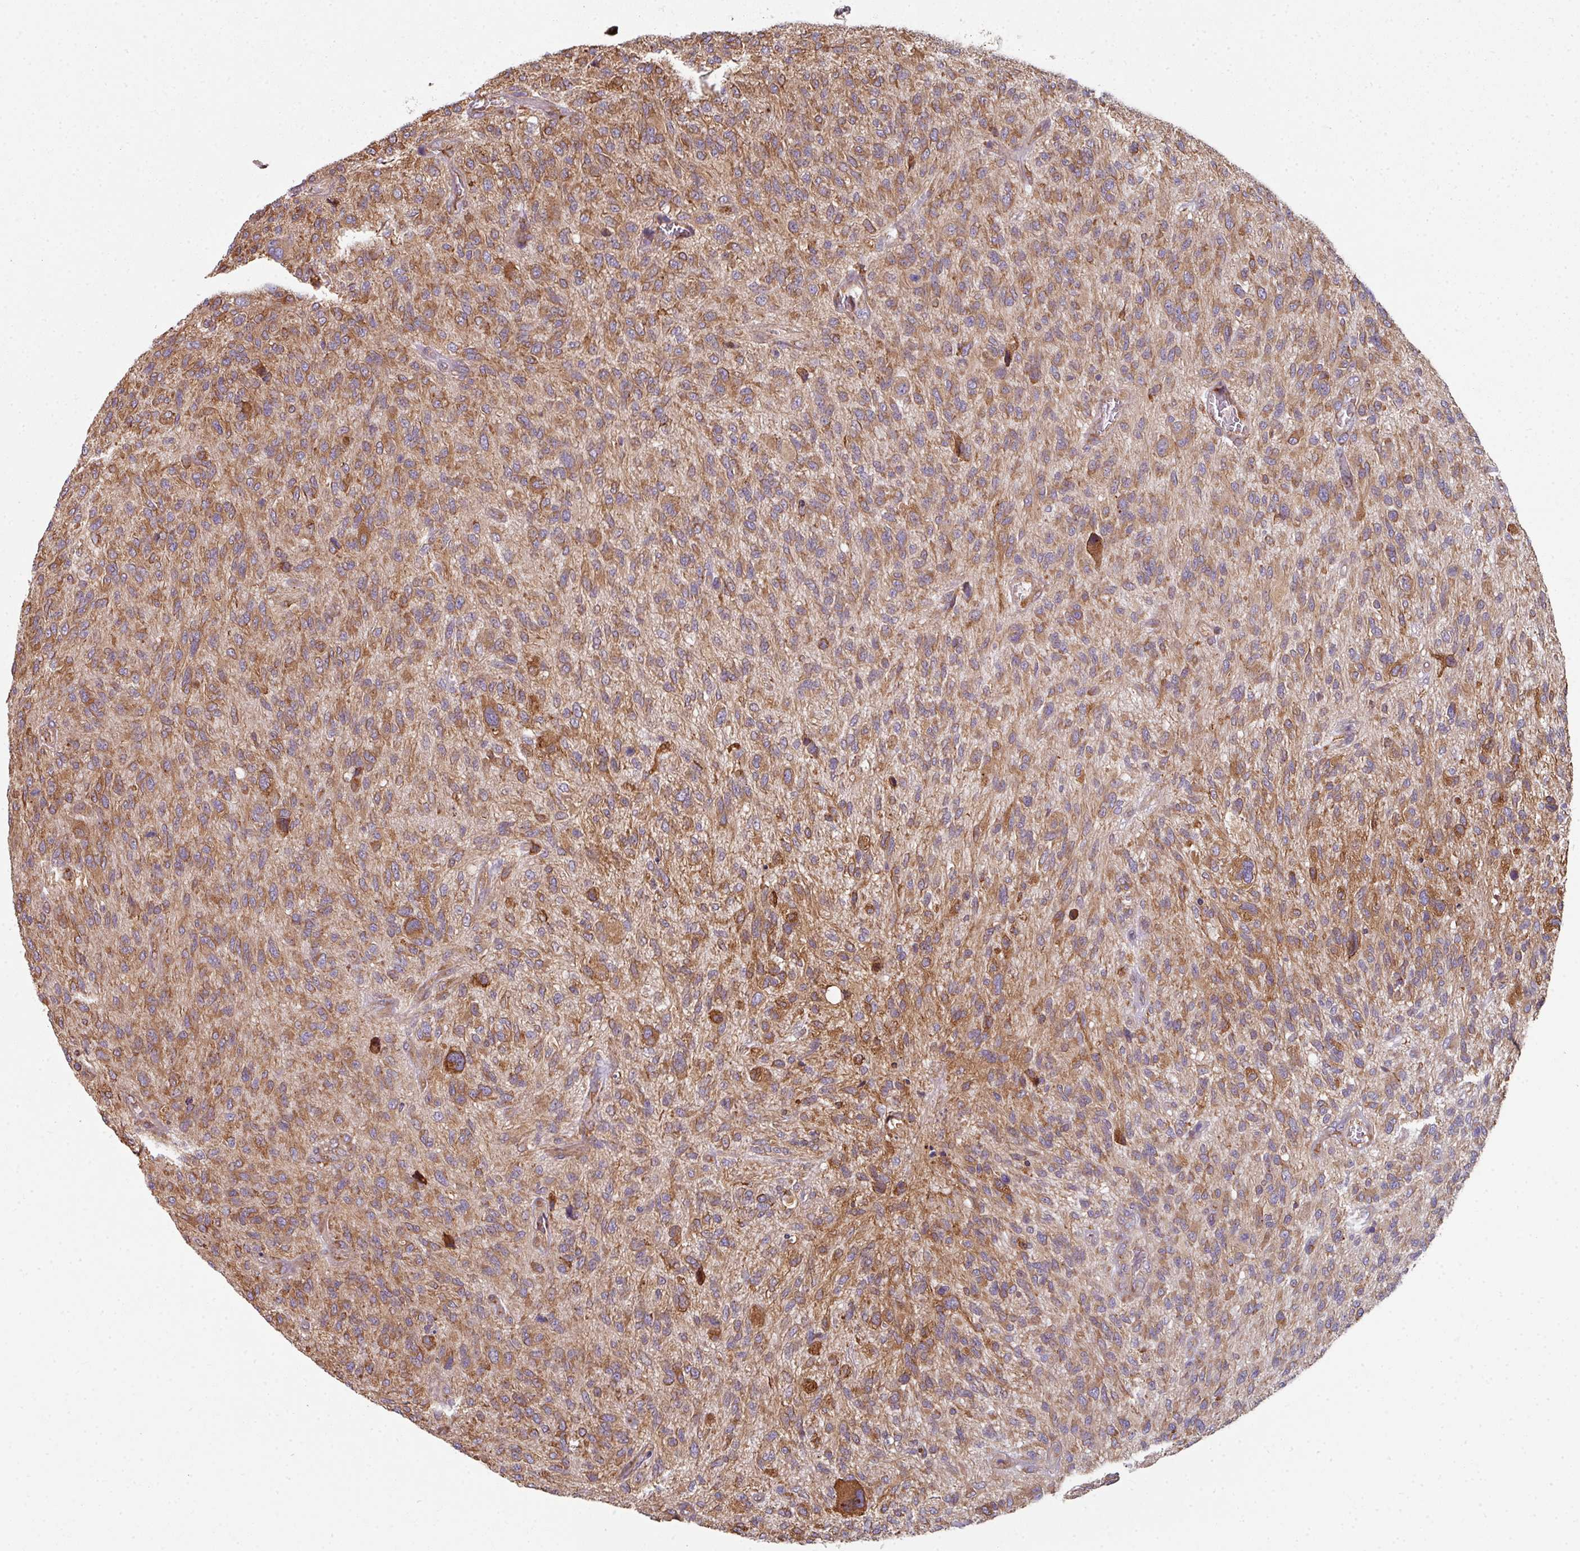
{"staining": {"intensity": "moderate", "quantity": ">75%", "location": "cytoplasmic/membranous"}, "tissue": "glioma", "cell_type": "Tumor cells", "image_type": "cancer", "snomed": [{"axis": "morphology", "description": "Glioma, malignant, High grade"}, {"axis": "topography", "description": "Brain"}], "caption": "About >75% of tumor cells in human glioma exhibit moderate cytoplasmic/membranous protein positivity as visualized by brown immunohistochemical staining.", "gene": "FAT4", "patient": {"sex": "male", "age": 47}}